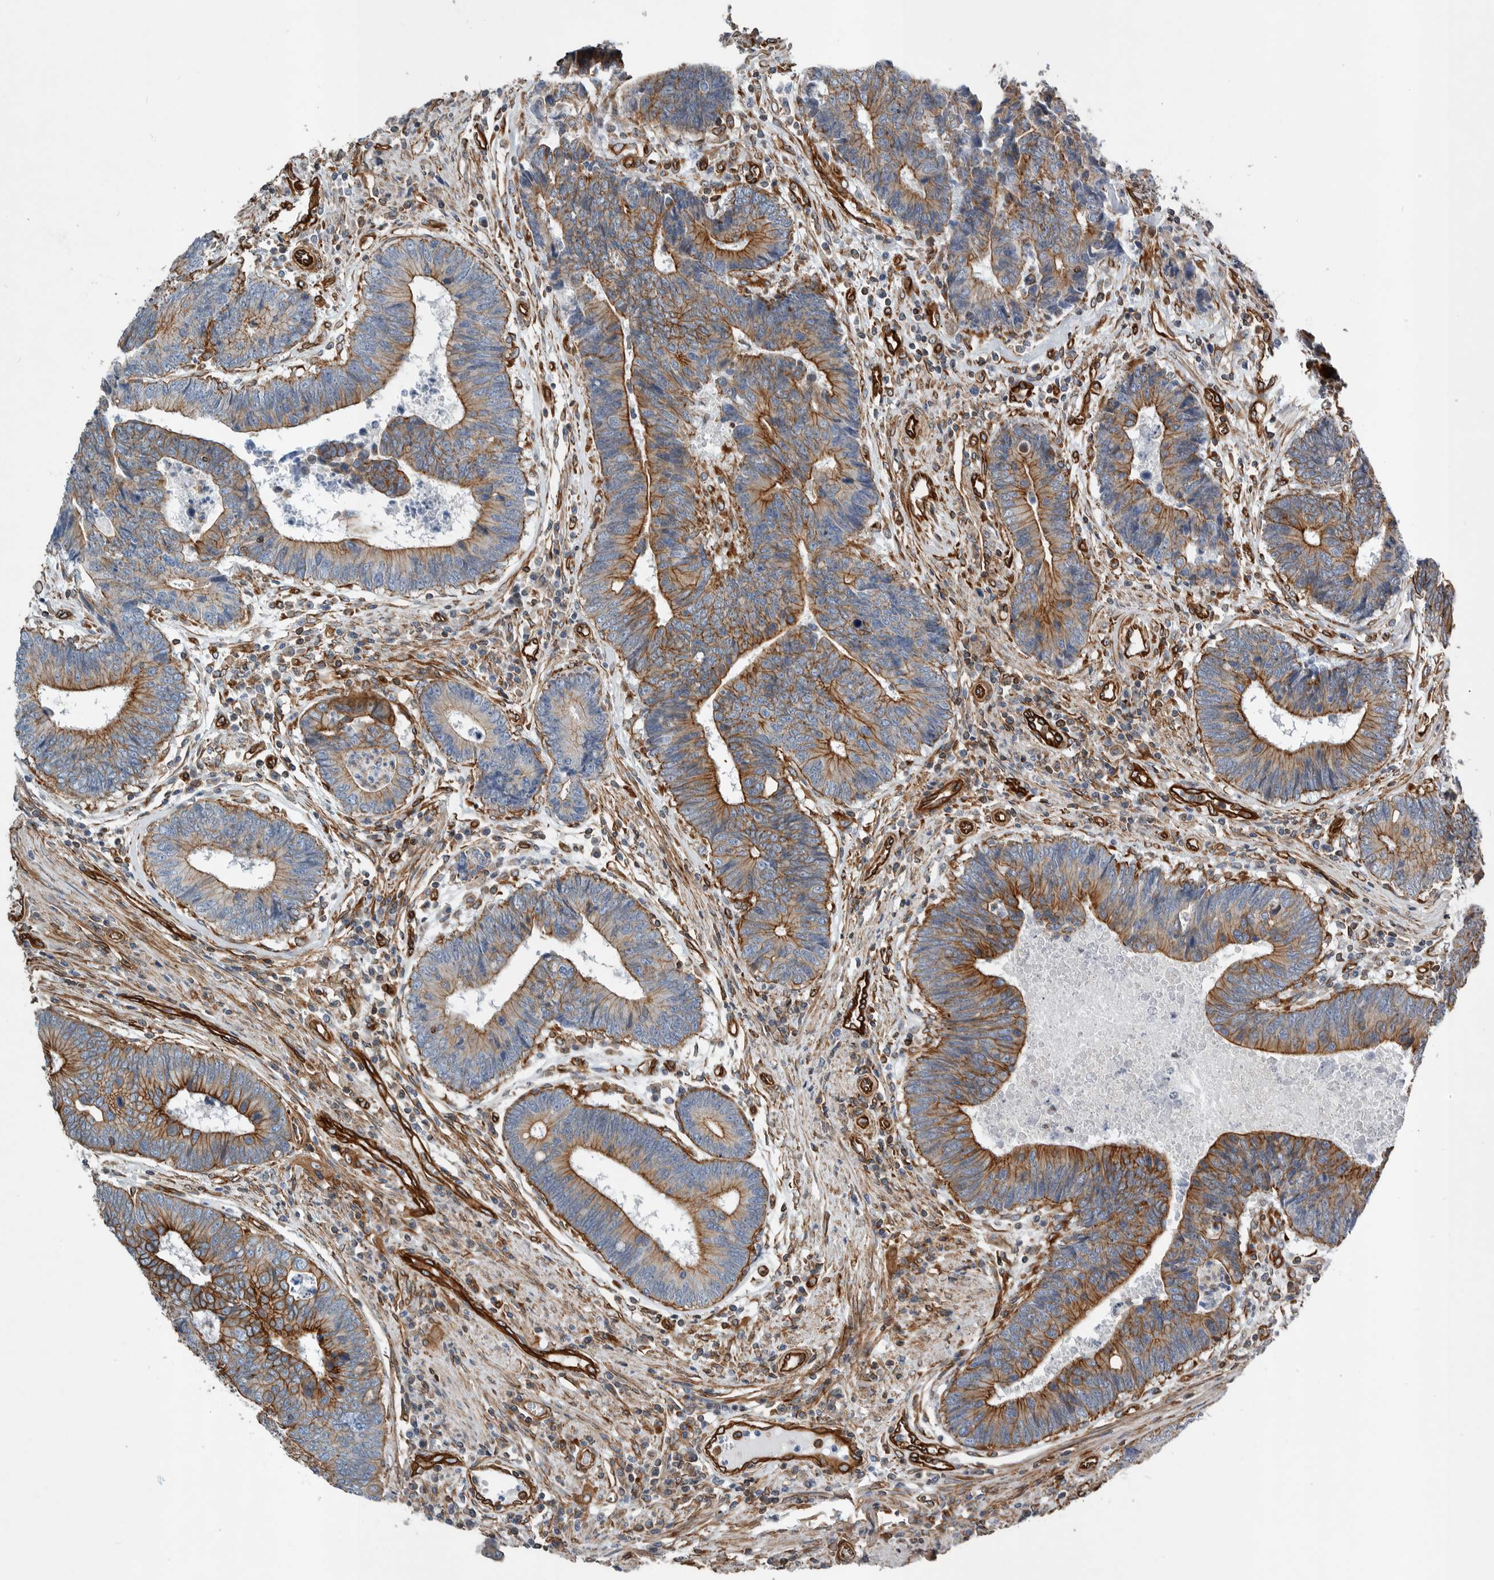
{"staining": {"intensity": "strong", "quantity": "25%-75%", "location": "cytoplasmic/membranous"}, "tissue": "colorectal cancer", "cell_type": "Tumor cells", "image_type": "cancer", "snomed": [{"axis": "morphology", "description": "Adenocarcinoma, NOS"}, {"axis": "topography", "description": "Rectum"}], "caption": "About 25%-75% of tumor cells in colorectal cancer (adenocarcinoma) demonstrate strong cytoplasmic/membranous protein positivity as visualized by brown immunohistochemical staining.", "gene": "PLEC", "patient": {"sex": "male", "age": 84}}